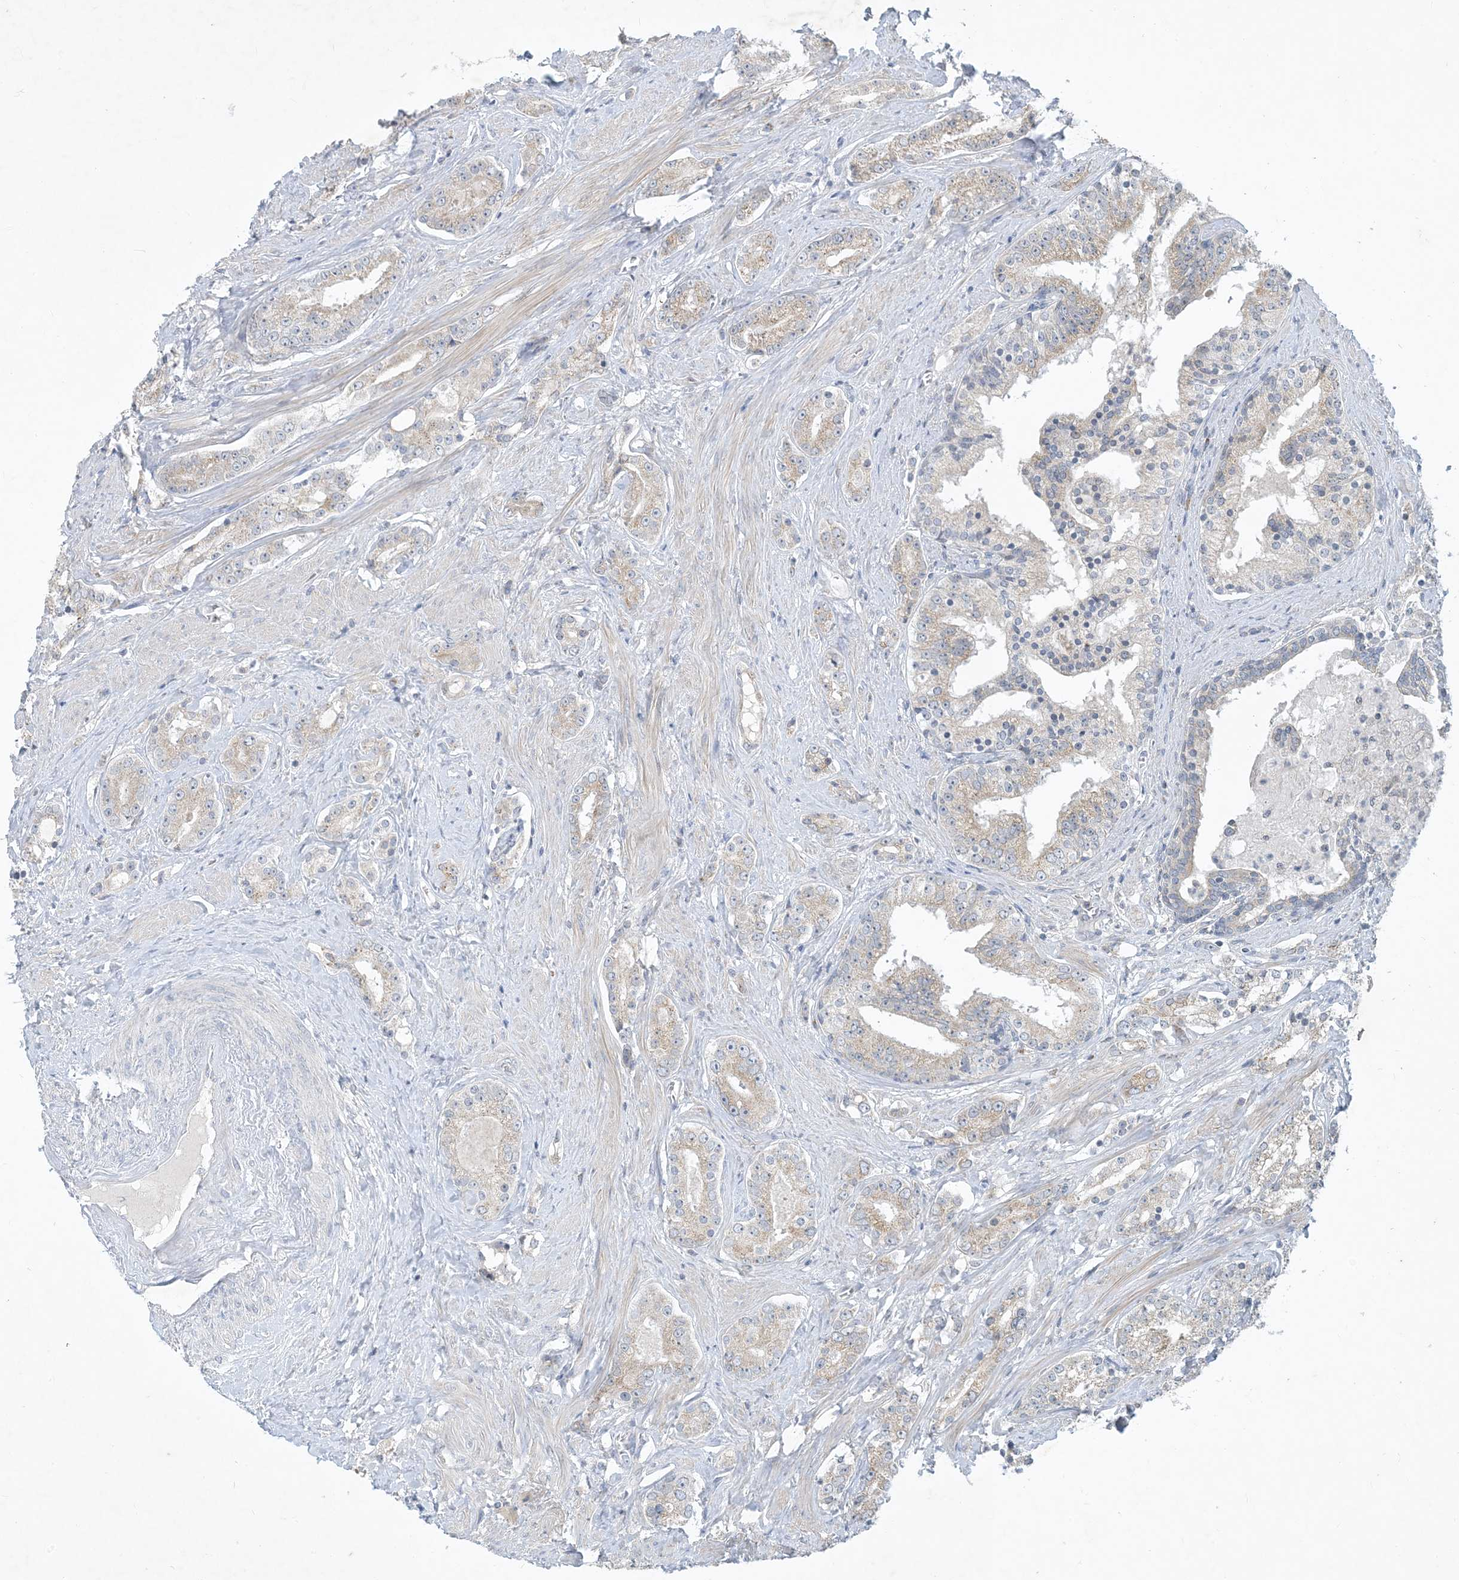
{"staining": {"intensity": "weak", "quantity": "25%-75%", "location": "cytoplasmic/membranous"}, "tissue": "prostate cancer", "cell_type": "Tumor cells", "image_type": "cancer", "snomed": [{"axis": "morphology", "description": "Adenocarcinoma, High grade"}, {"axis": "topography", "description": "Prostate"}], "caption": "The immunohistochemical stain labels weak cytoplasmic/membranous expression in tumor cells of prostate cancer (high-grade adenocarcinoma) tissue. The staining is performed using DAB brown chromogen to label protein expression. The nuclei are counter-stained blue using hematoxylin.", "gene": "CCDC14", "patient": {"sex": "male", "age": 58}}